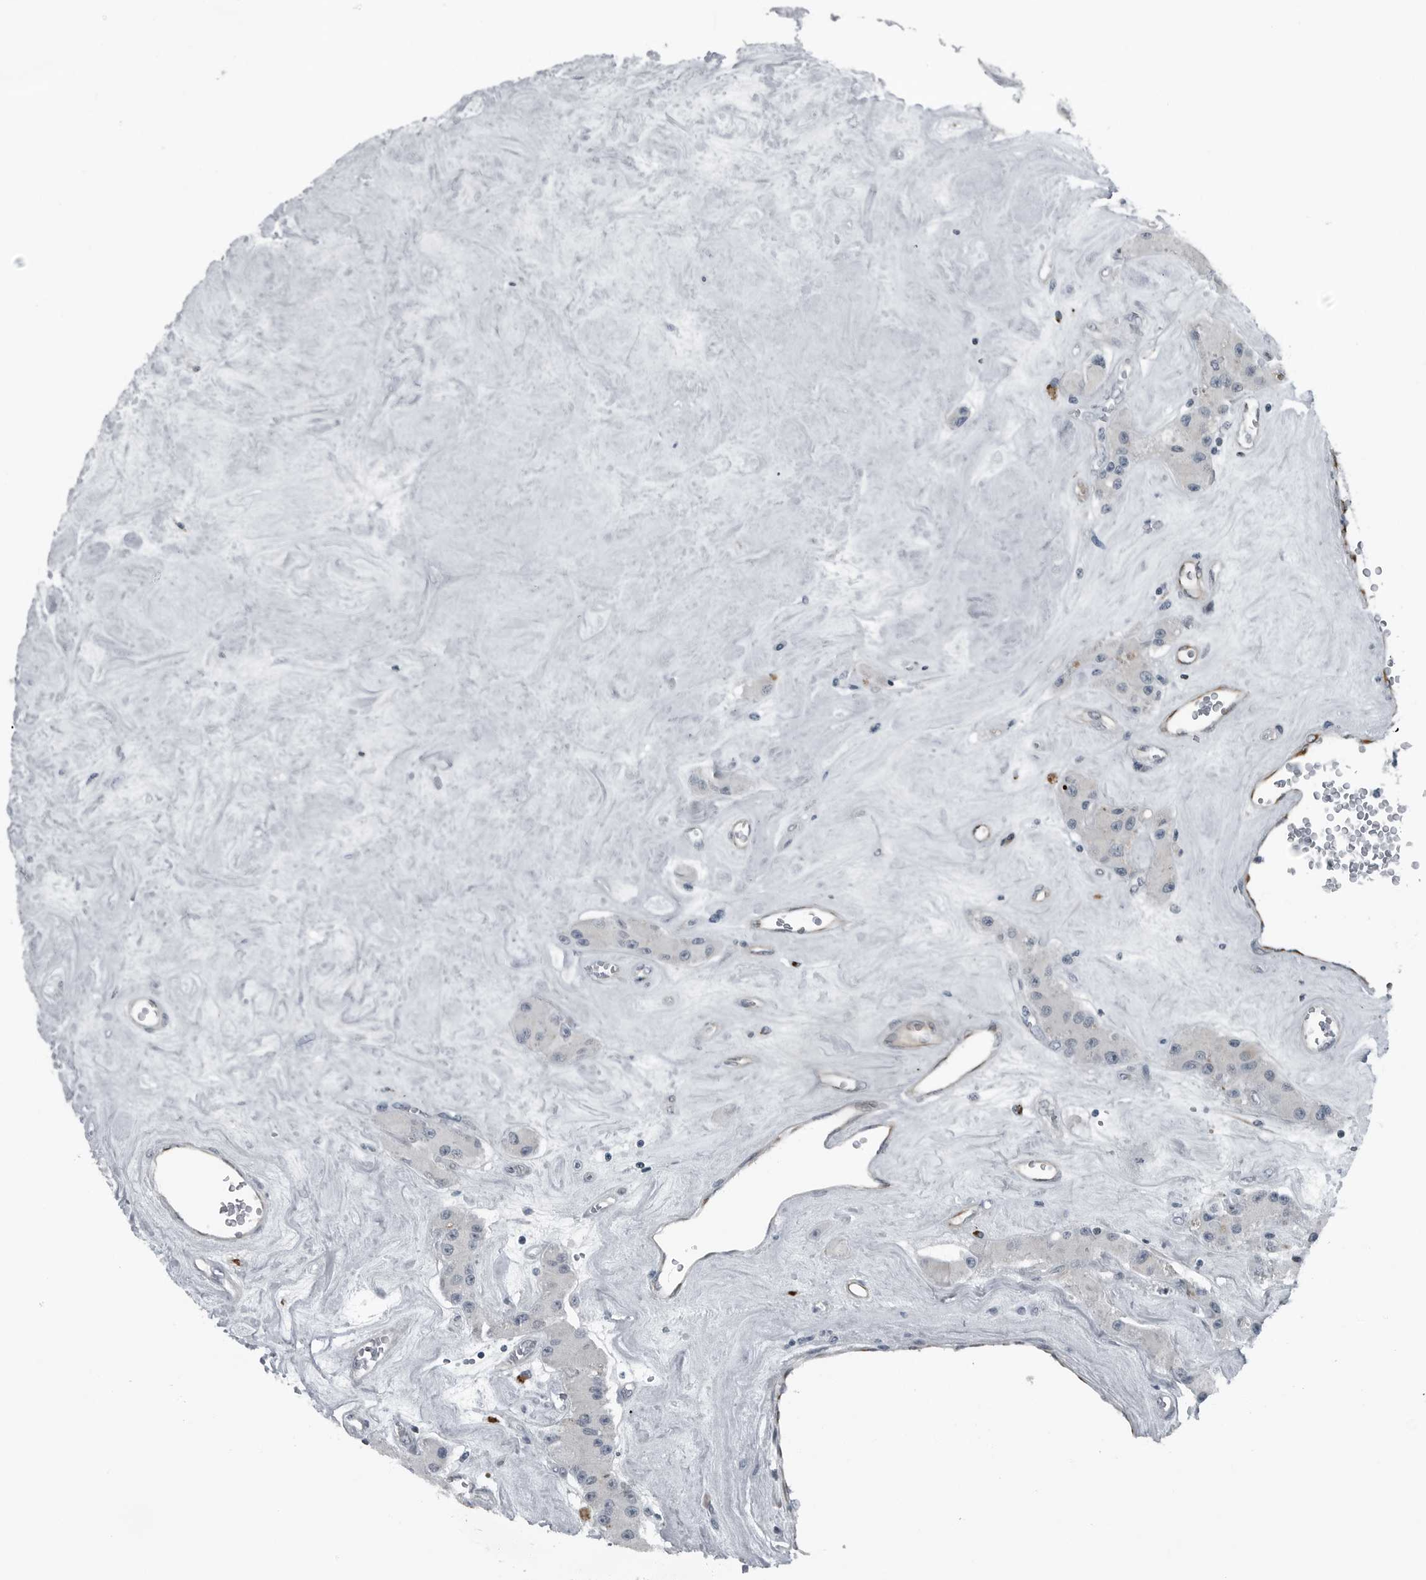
{"staining": {"intensity": "negative", "quantity": "none", "location": "none"}, "tissue": "carcinoid", "cell_type": "Tumor cells", "image_type": "cancer", "snomed": [{"axis": "morphology", "description": "Carcinoid, malignant, NOS"}, {"axis": "topography", "description": "Pancreas"}], "caption": "Immunohistochemical staining of human malignant carcinoid displays no significant positivity in tumor cells. (DAB immunohistochemistry (IHC), high magnification).", "gene": "GAK", "patient": {"sex": "male", "age": 41}}